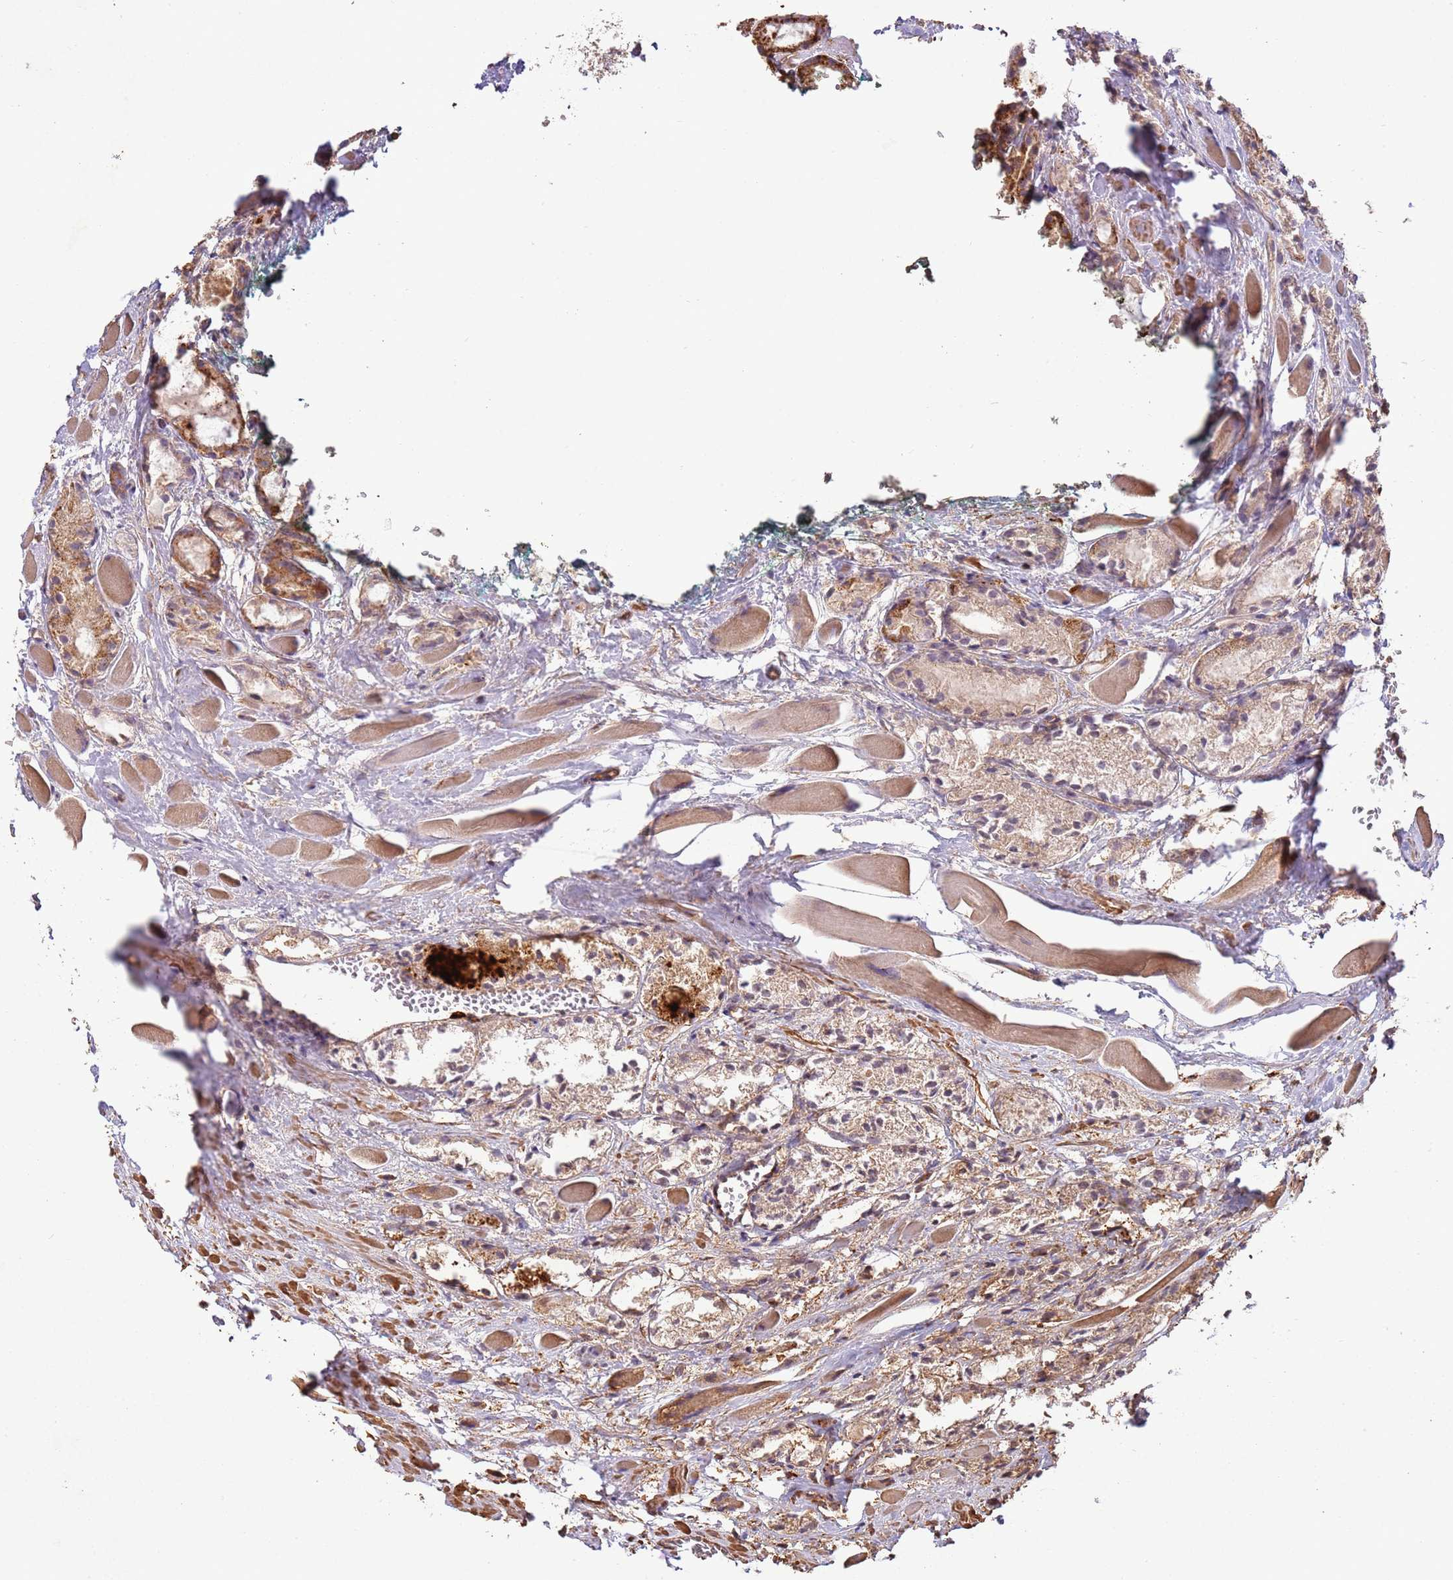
{"staining": {"intensity": "moderate", "quantity": "25%-75%", "location": "cytoplasmic/membranous"}, "tissue": "prostate cancer", "cell_type": "Tumor cells", "image_type": "cancer", "snomed": [{"axis": "morphology", "description": "Adenocarcinoma, Low grade"}, {"axis": "topography", "description": "Prostate"}], "caption": "Approximately 25%-75% of tumor cells in human prostate low-grade adenocarcinoma reveal moderate cytoplasmic/membranous protein expression as visualized by brown immunohistochemical staining.", "gene": "NDUFAF4", "patient": {"sex": "male", "age": 67}}